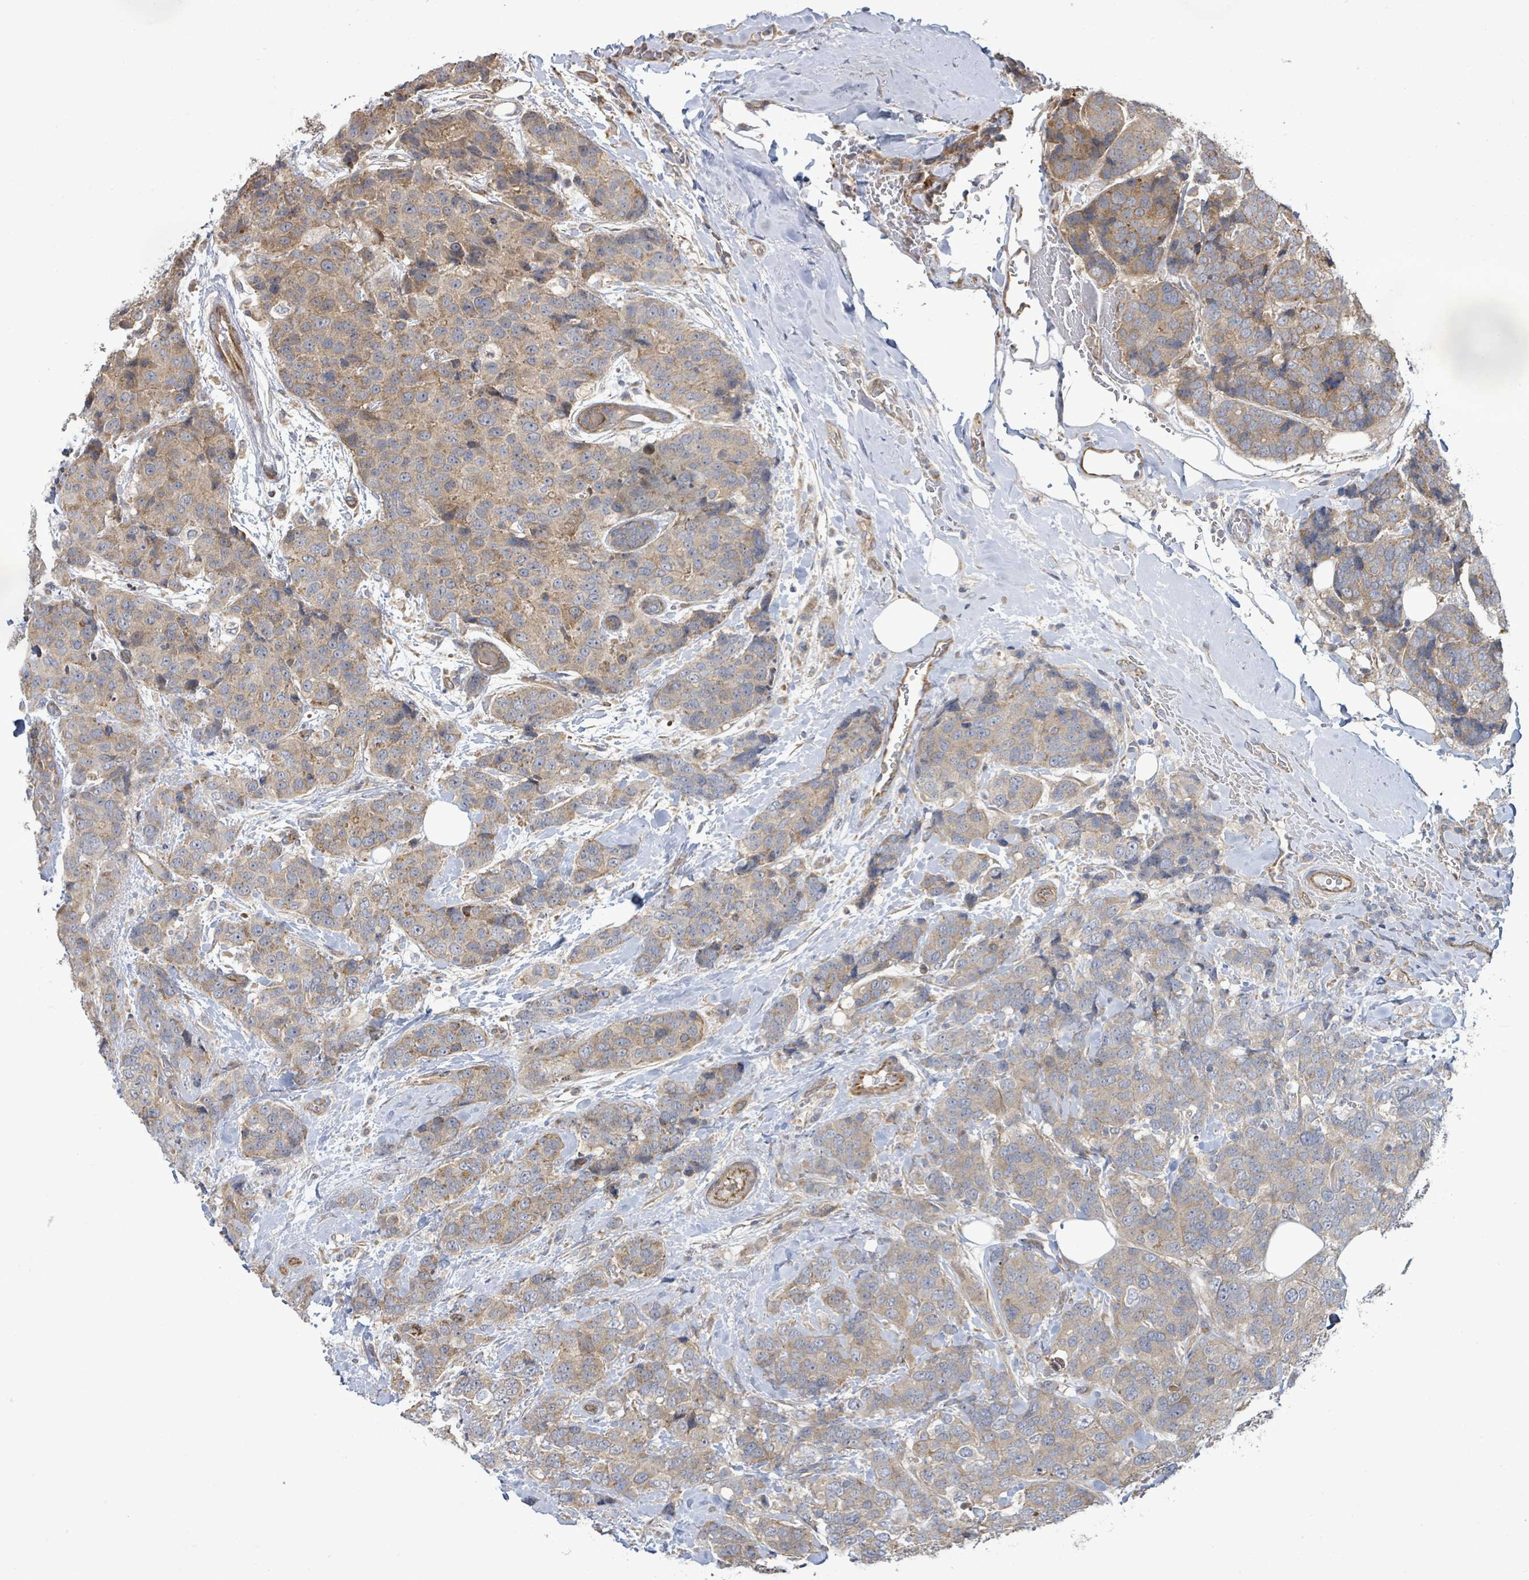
{"staining": {"intensity": "moderate", "quantity": "25%-75%", "location": "cytoplasmic/membranous"}, "tissue": "breast cancer", "cell_type": "Tumor cells", "image_type": "cancer", "snomed": [{"axis": "morphology", "description": "Lobular carcinoma"}, {"axis": "topography", "description": "Breast"}], "caption": "Protein expression analysis of lobular carcinoma (breast) reveals moderate cytoplasmic/membranous expression in about 25%-75% of tumor cells.", "gene": "KBTBD11", "patient": {"sex": "female", "age": 59}}